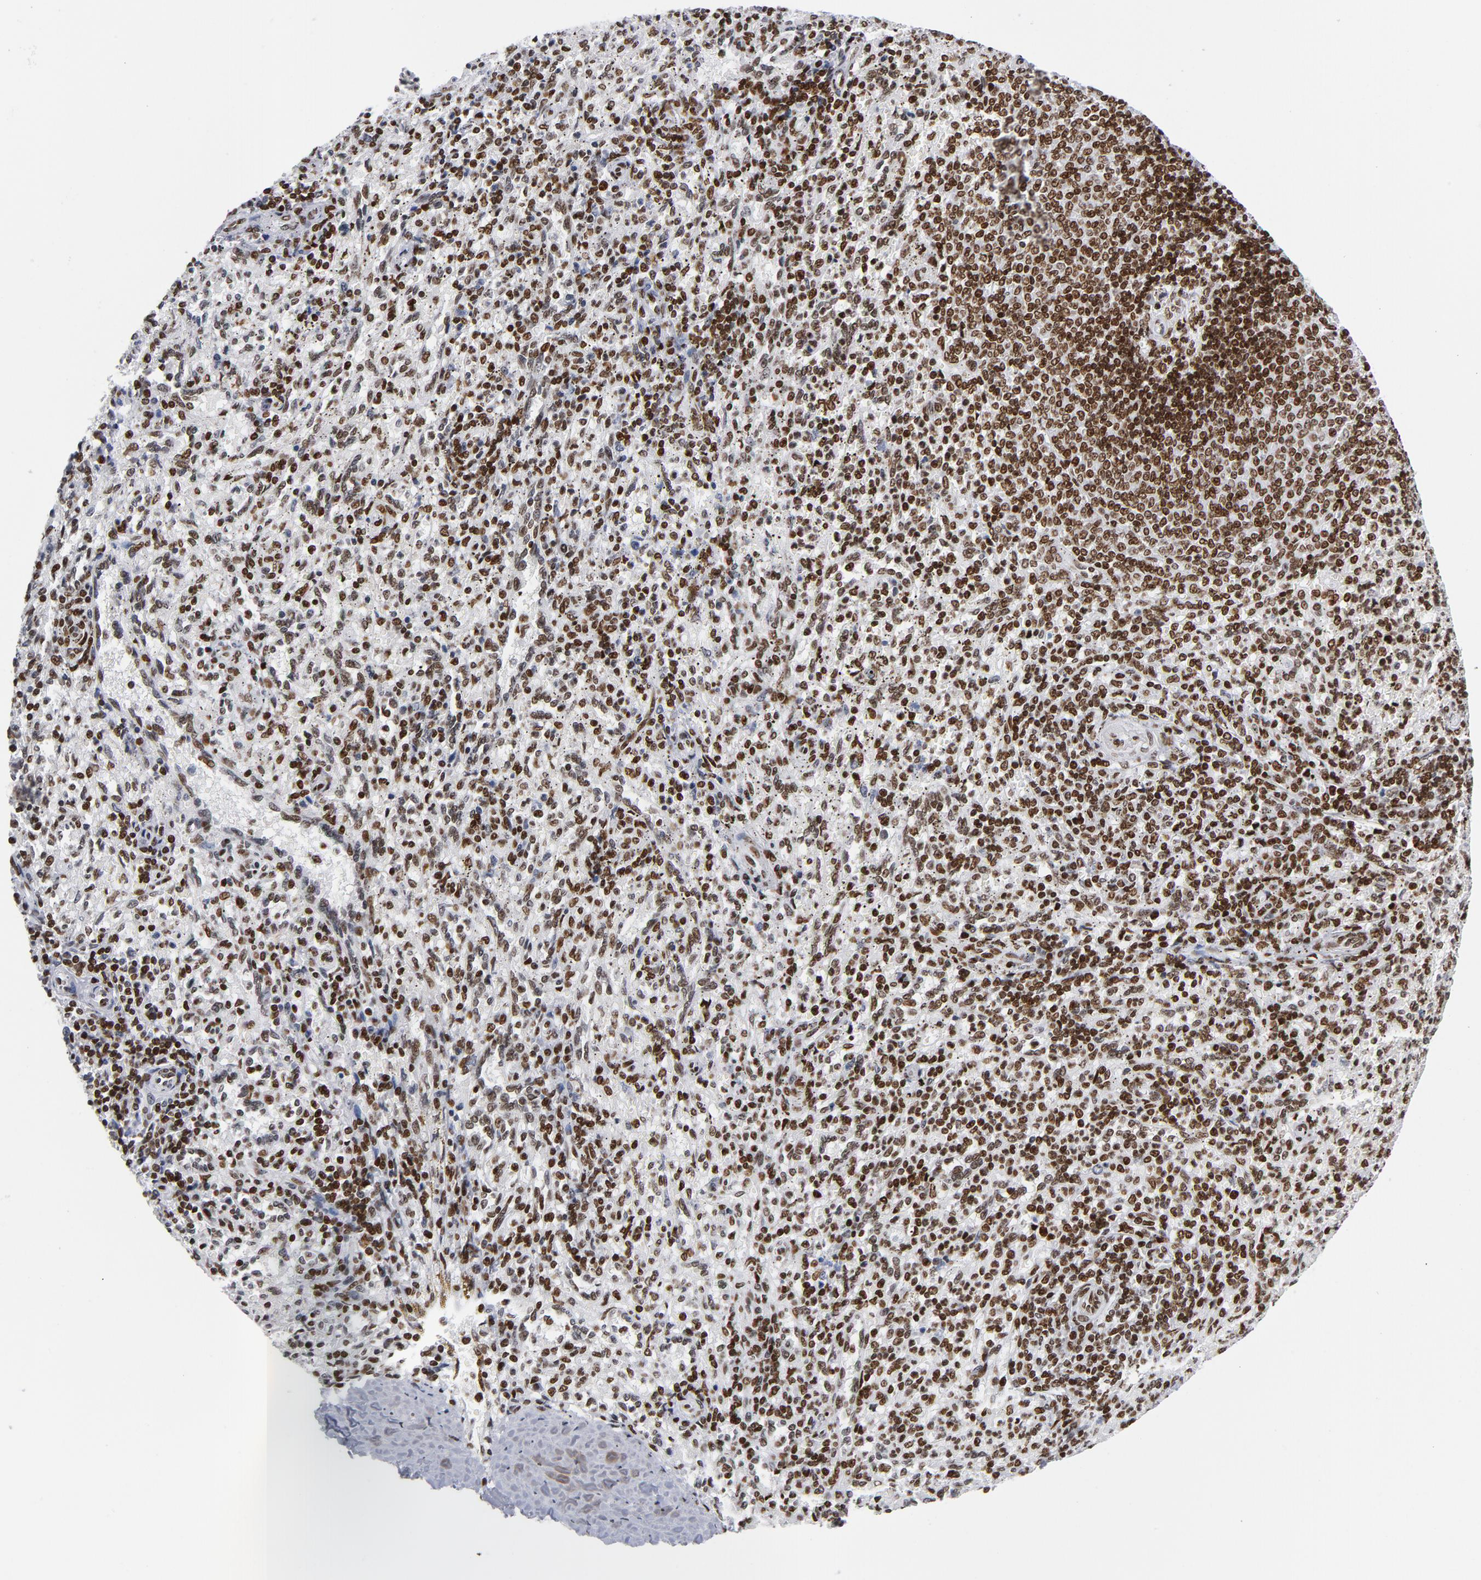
{"staining": {"intensity": "strong", "quantity": ">75%", "location": "nuclear"}, "tissue": "spleen", "cell_type": "Cells in red pulp", "image_type": "normal", "snomed": [{"axis": "morphology", "description": "Normal tissue, NOS"}, {"axis": "topography", "description": "Spleen"}], "caption": "Immunohistochemistry (IHC) image of normal spleen stained for a protein (brown), which shows high levels of strong nuclear positivity in about >75% of cells in red pulp.", "gene": "TOP2B", "patient": {"sex": "female", "age": 10}}